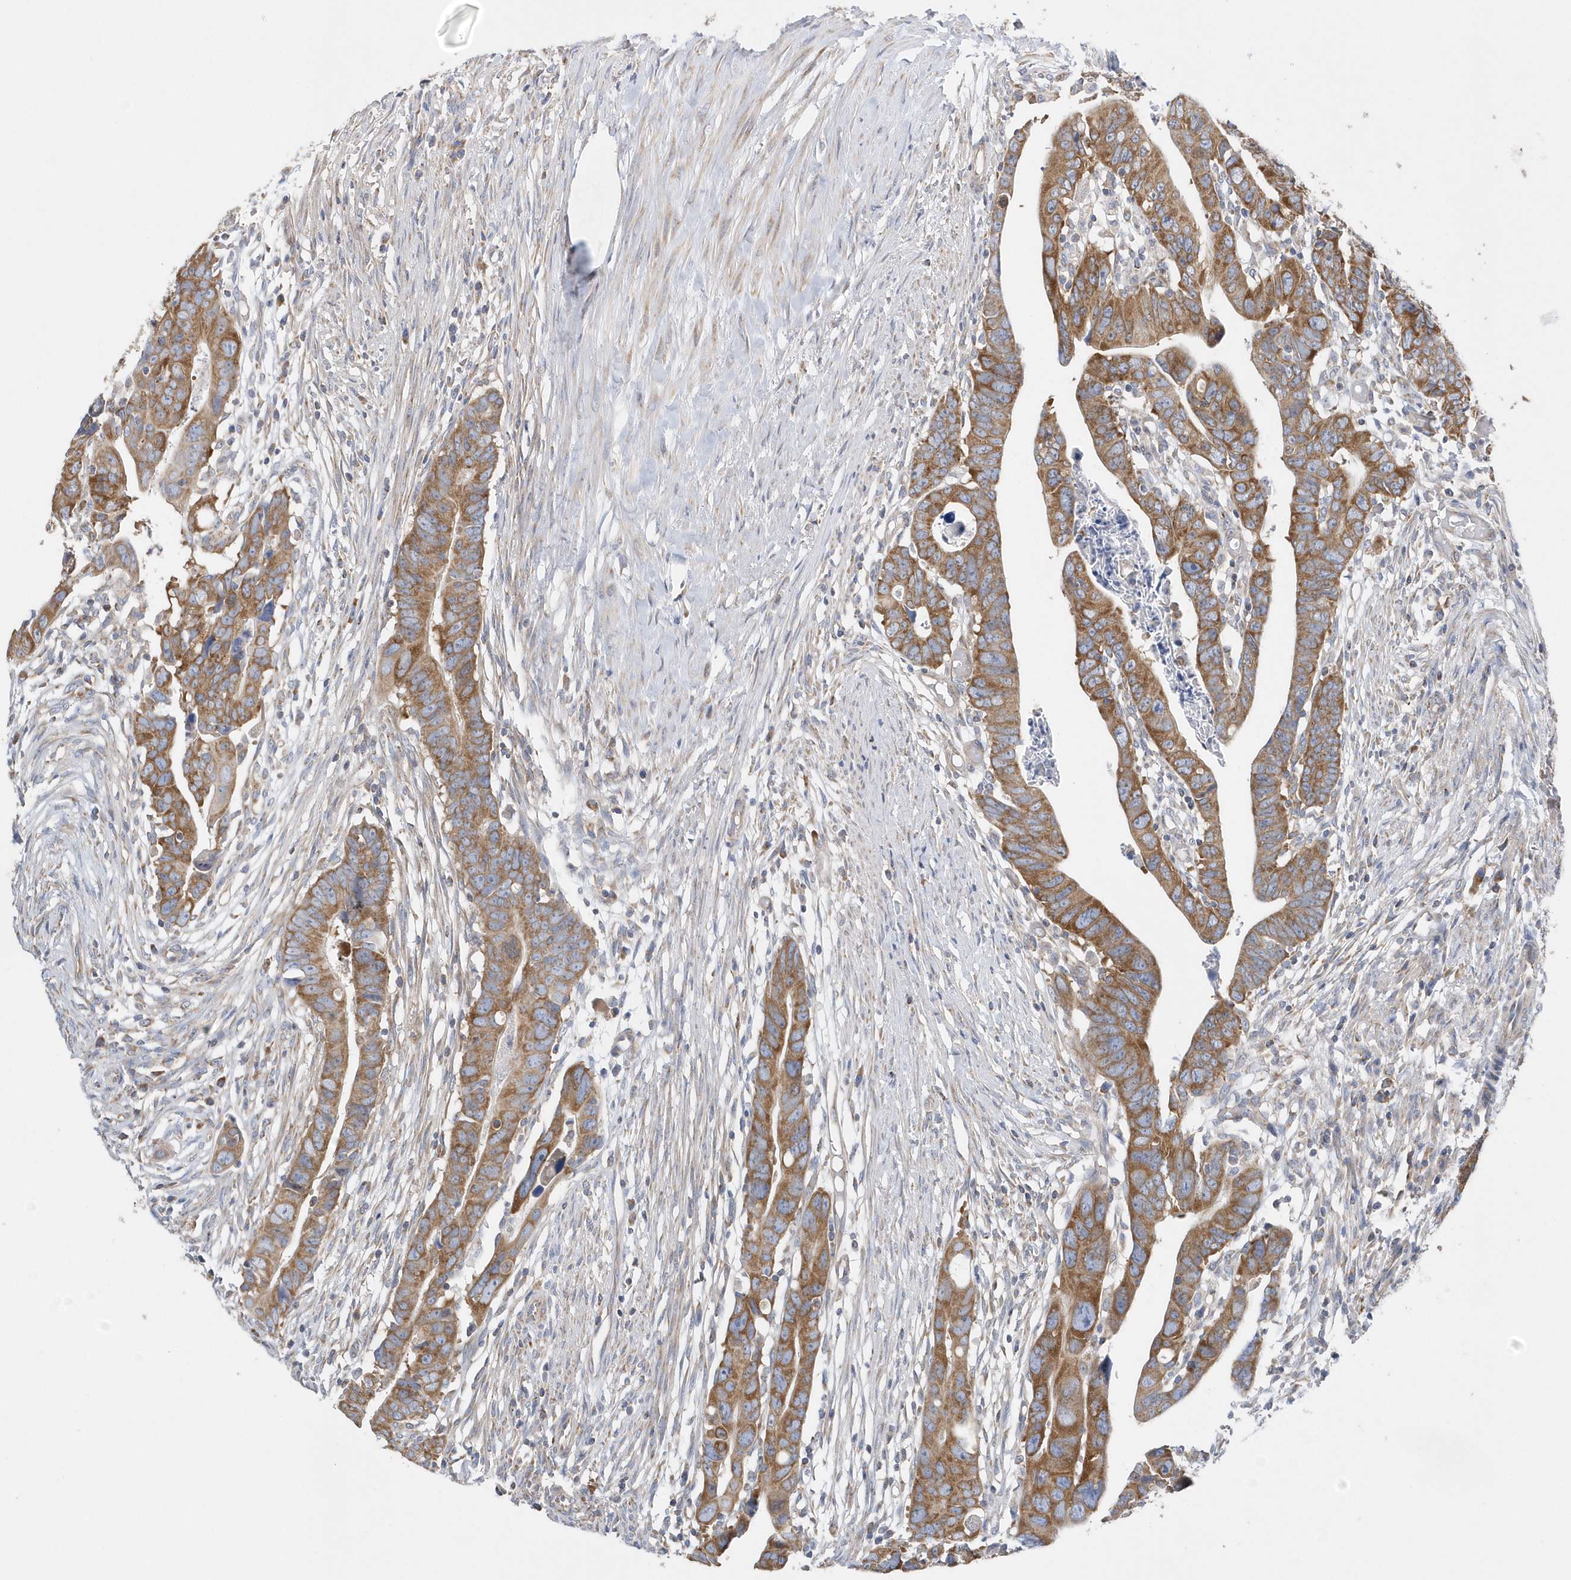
{"staining": {"intensity": "moderate", "quantity": ">75%", "location": "cytoplasmic/membranous"}, "tissue": "colorectal cancer", "cell_type": "Tumor cells", "image_type": "cancer", "snomed": [{"axis": "morphology", "description": "Adenocarcinoma, NOS"}, {"axis": "topography", "description": "Rectum"}], "caption": "A micrograph of colorectal adenocarcinoma stained for a protein reveals moderate cytoplasmic/membranous brown staining in tumor cells.", "gene": "SPATA5", "patient": {"sex": "female", "age": 65}}